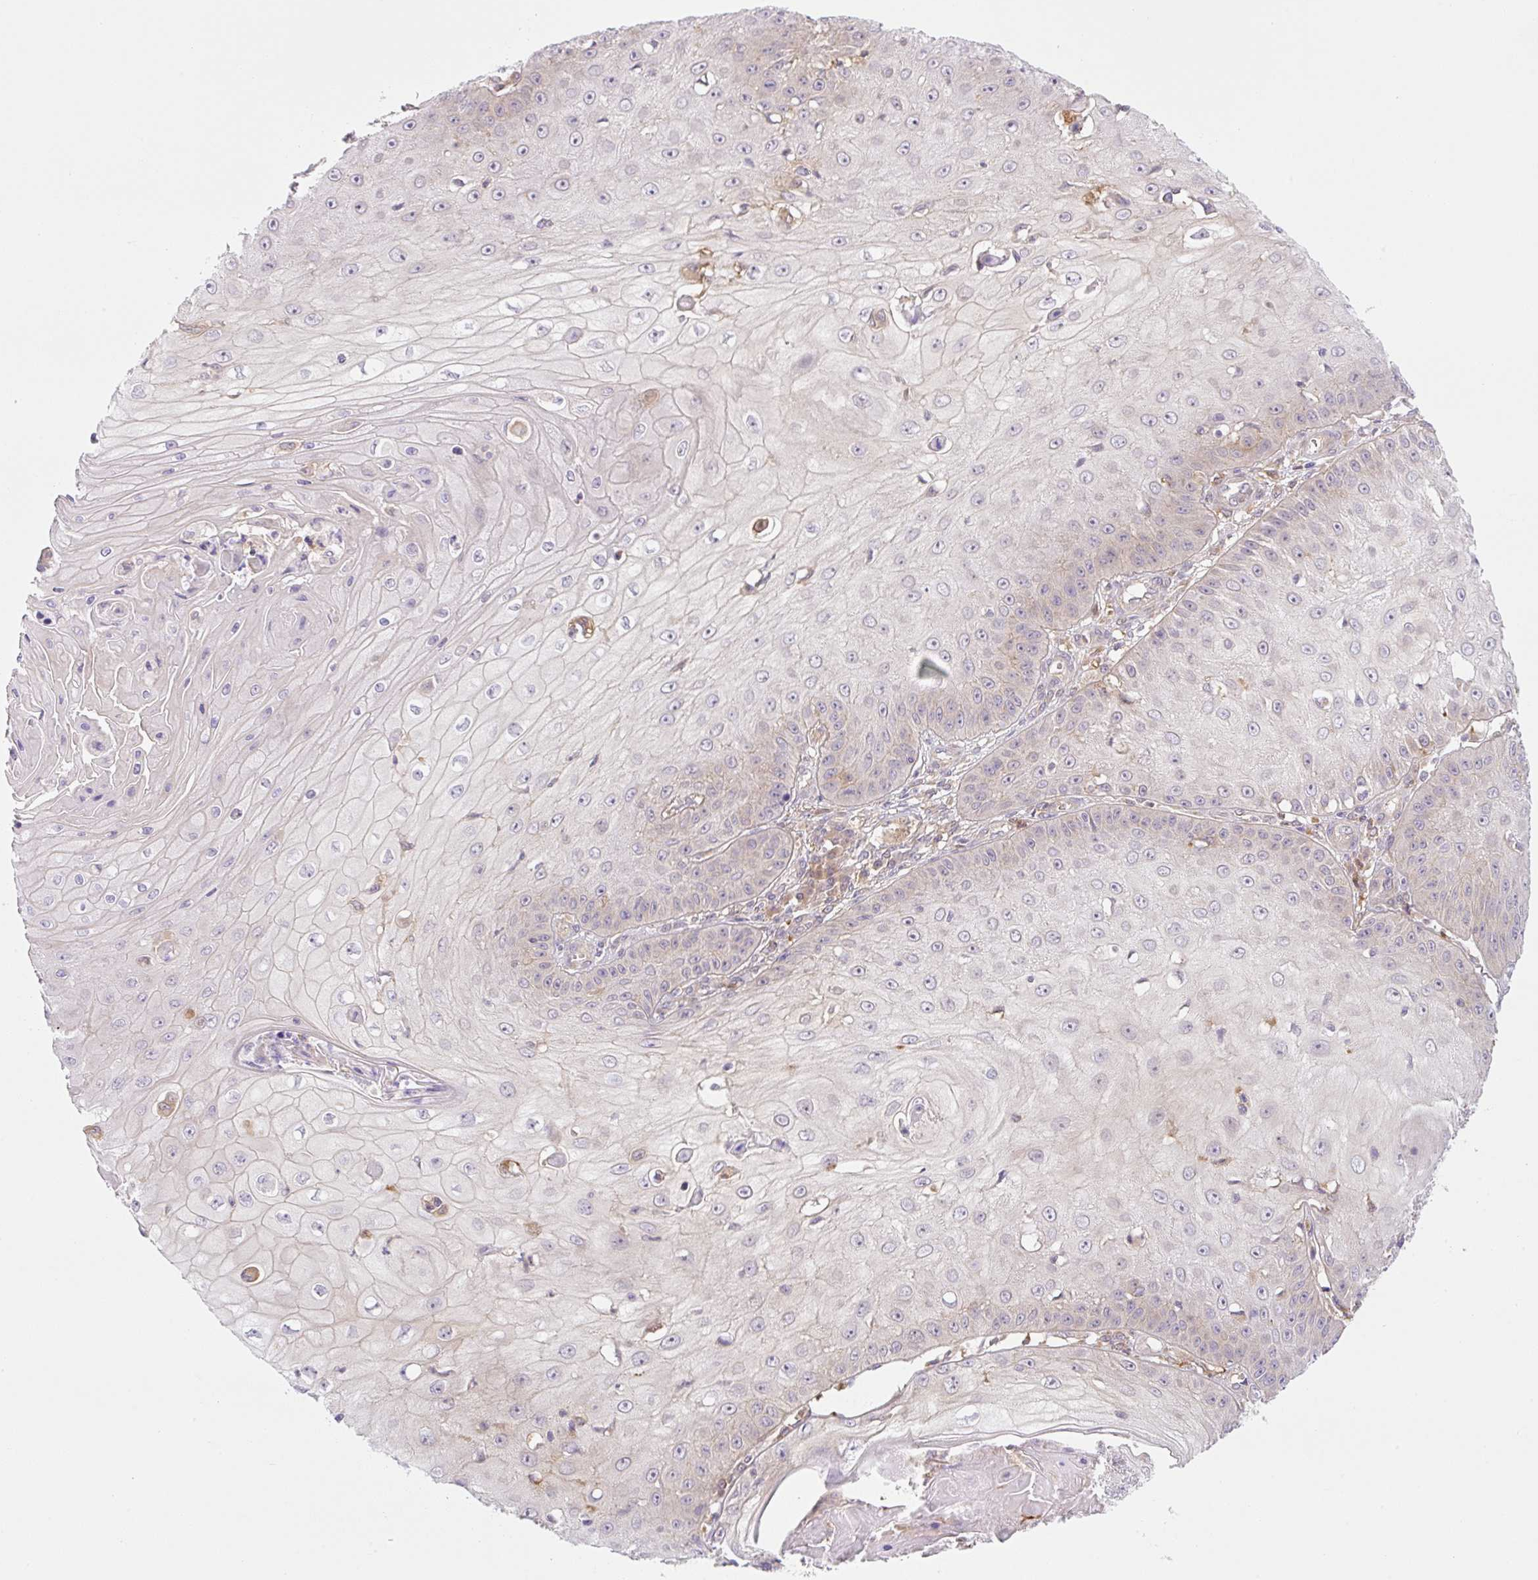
{"staining": {"intensity": "moderate", "quantity": "<25%", "location": "cytoplasmic/membranous"}, "tissue": "skin cancer", "cell_type": "Tumor cells", "image_type": "cancer", "snomed": [{"axis": "morphology", "description": "Squamous cell carcinoma, NOS"}, {"axis": "topography", "description": "Skin"}], "caption": "The micrograph displays a brown stain indicating the presence of a protein in the cytoplasmic/membranous of tumor cells in skin cancer. (DAB = brown stain, brightfield microscopy at high magnification).", "gene": "OMA1", "patient": {"sex": "male", "age": 70}}